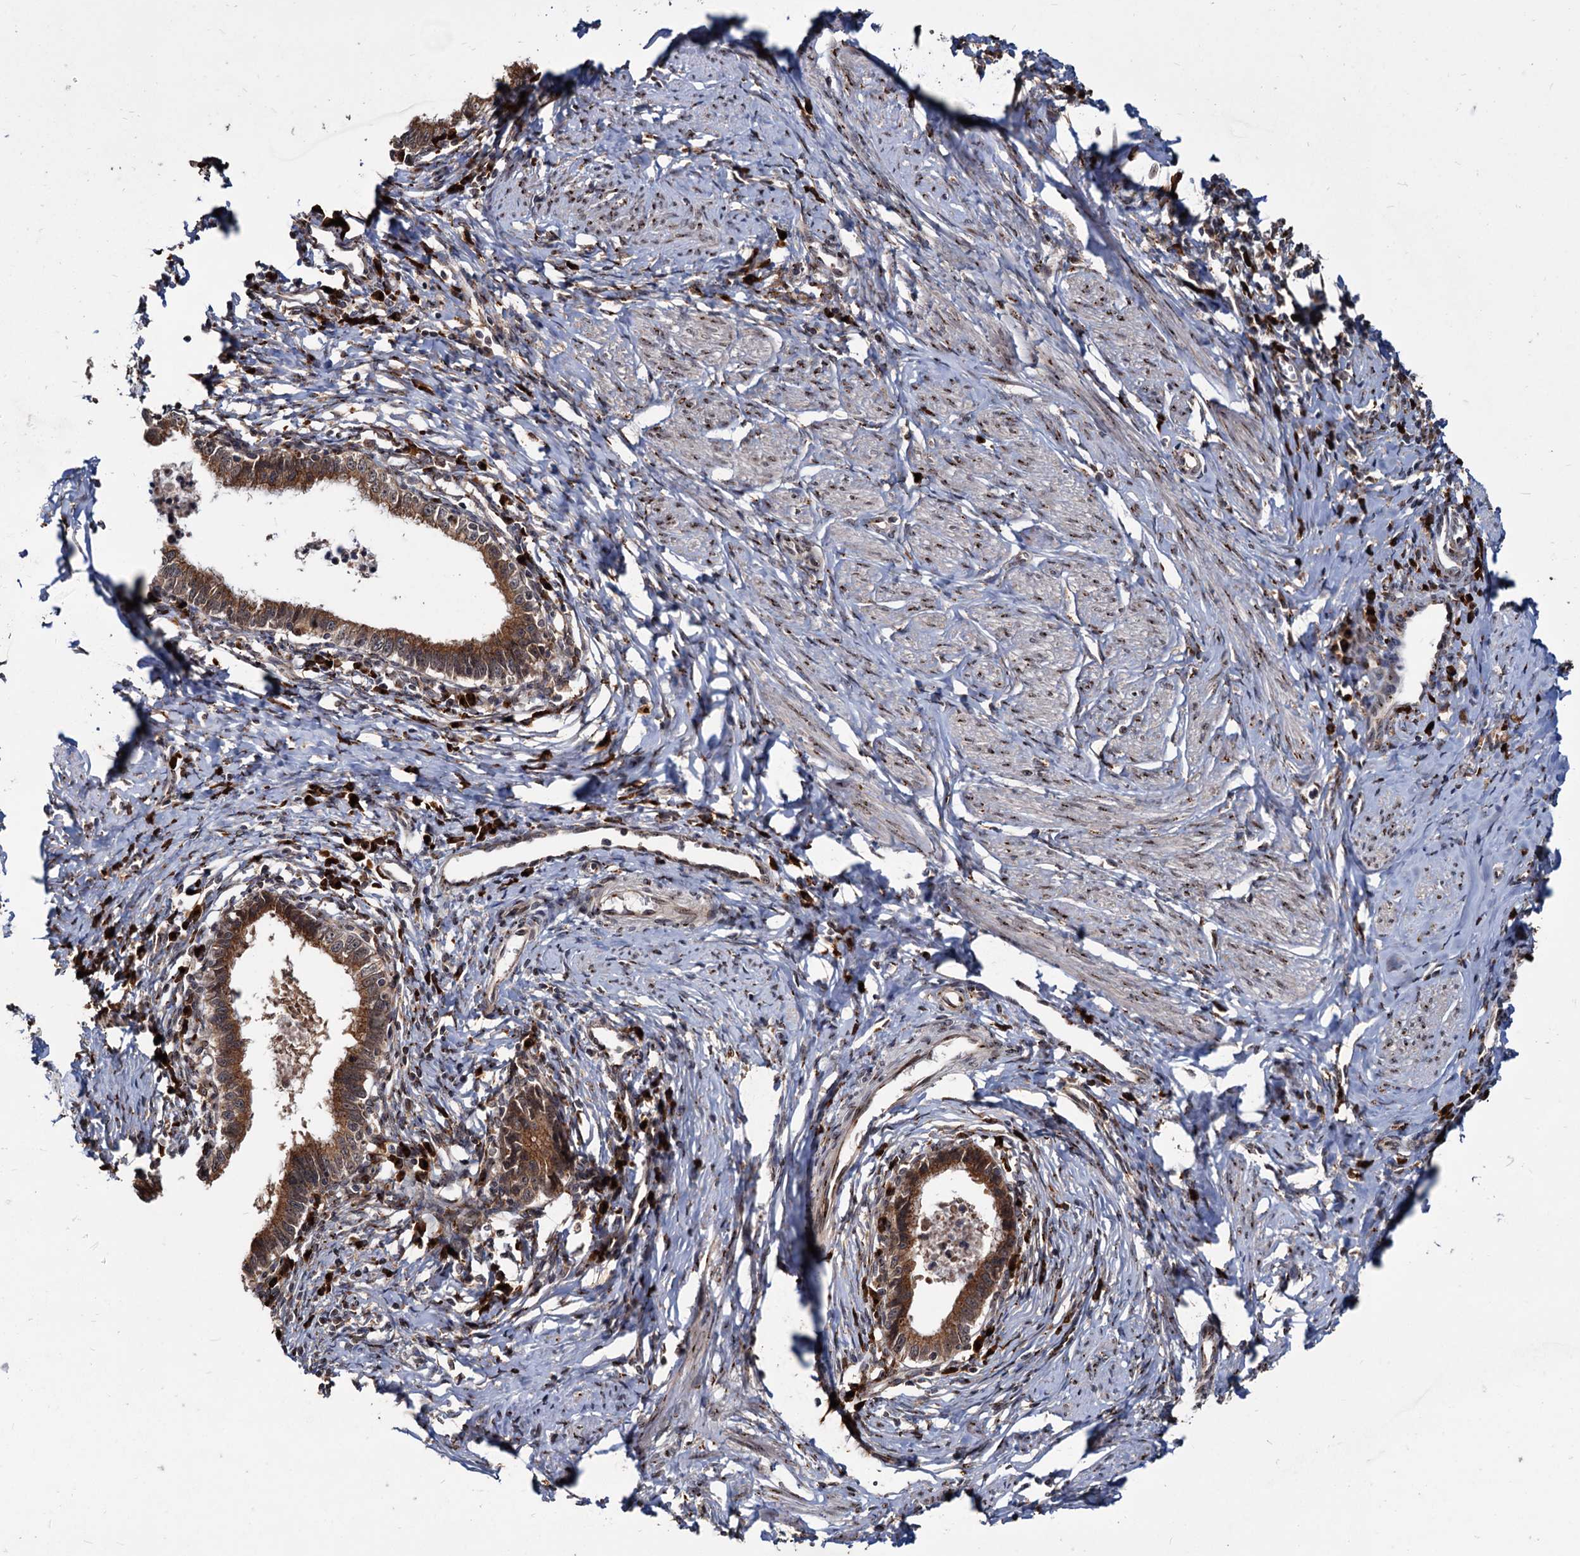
{"staining": {"intensity": "moderate", "quantity": ">75%", "location": "cytoplasmic/membranous"}, "tissue": "cervical cancer", "cell_type": "Tumor cells", "image_type": "cancer", "snomed": [{"axis": "morphology", "description": "Adenocarcinoma, NOS"}, {"axis": "topography", "description": "Cervix"}], "caption": "A histopathology image of cervical cancer (adenocarcinoma) stained for a protein exhibits moderate cytoplasmic/membranous brown staining in tumor cells. The staining is performed using DAB brown chromogen to label protein expression. The nuclei are counter-stained blue using hematoxylin.", "gene": "SAAL1", "patient": {"sex": "female", "age": 36}}